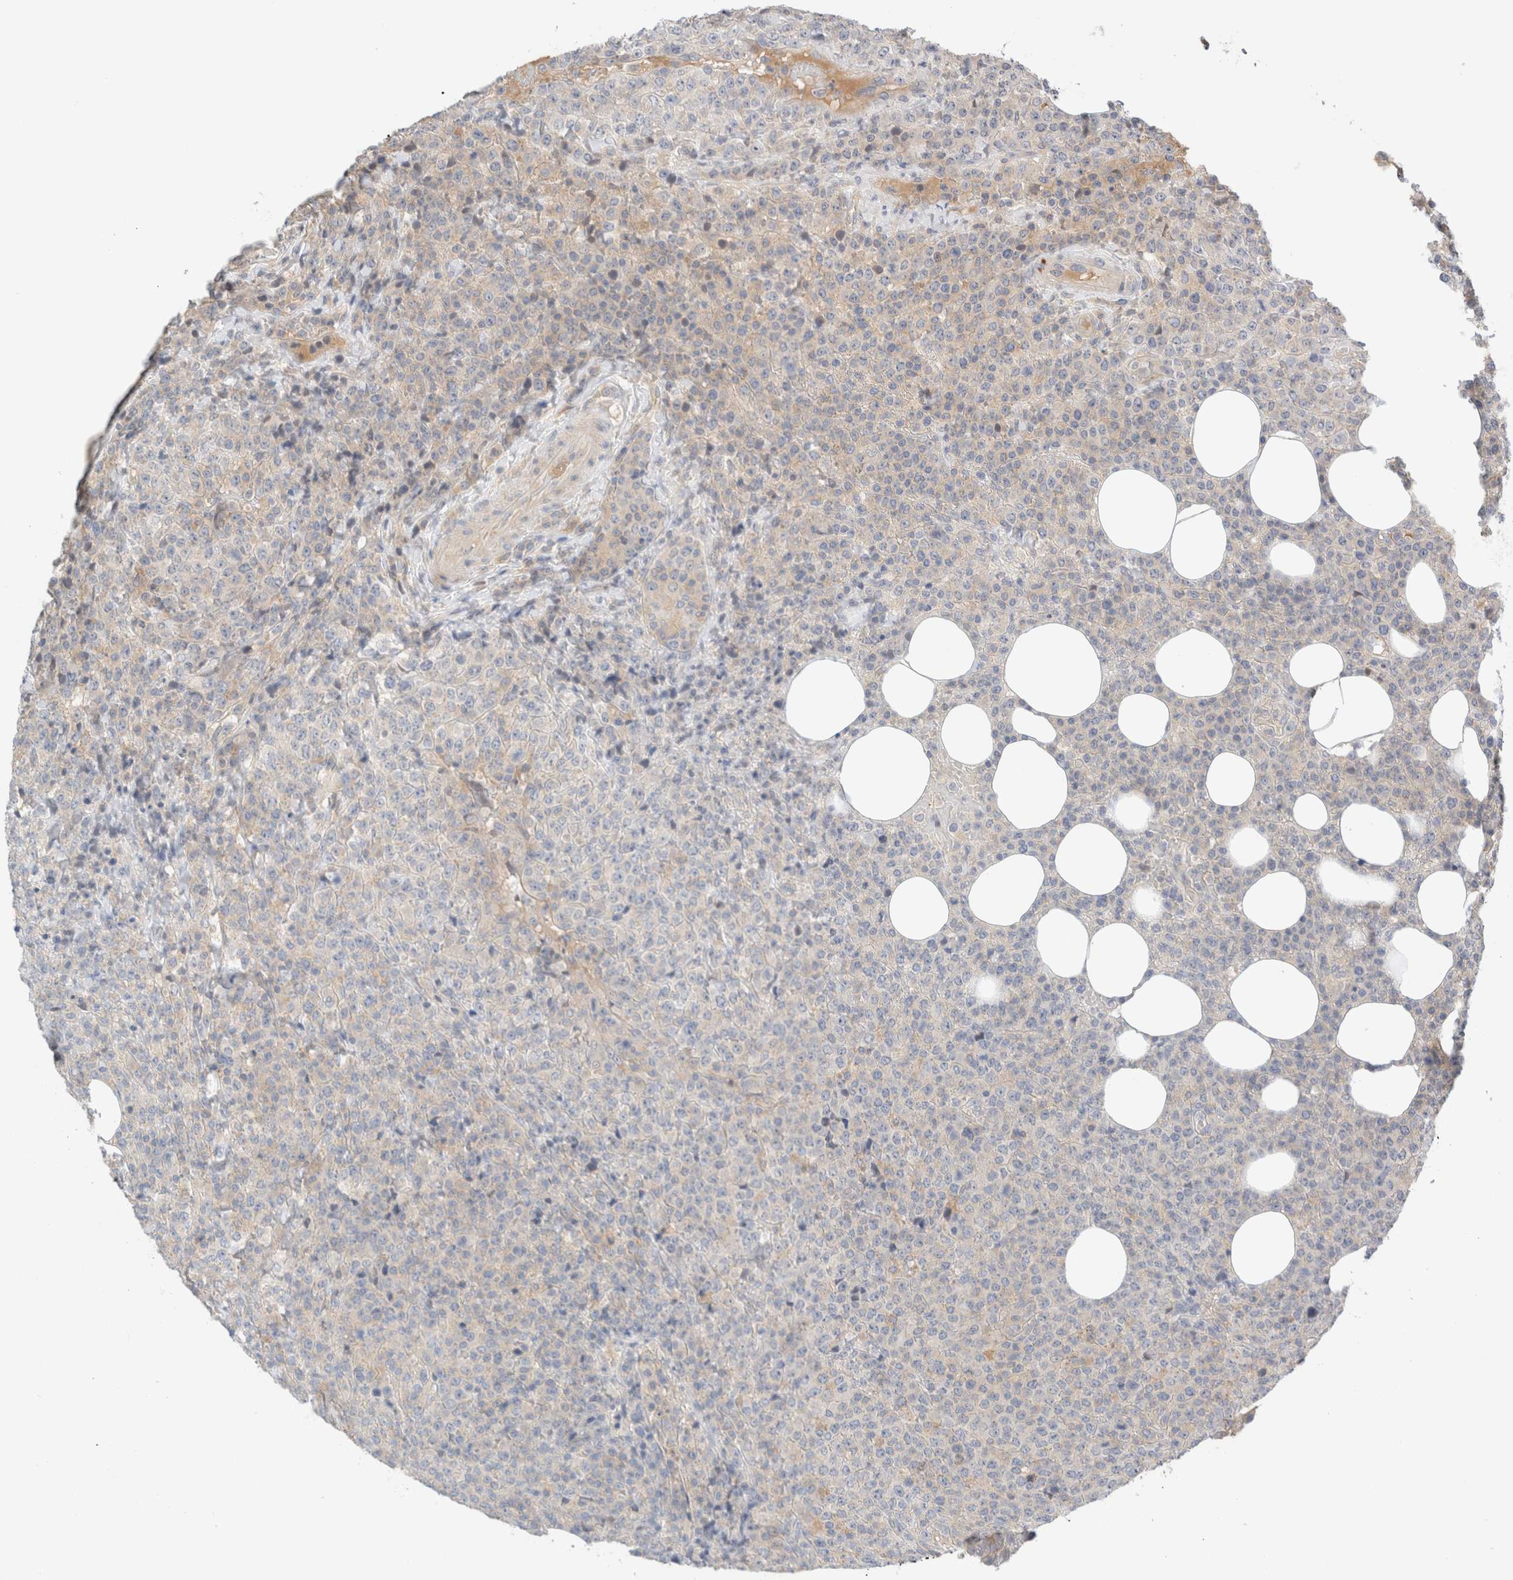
{"staining": {"intensity": "weak", "quantity": "<25%", "location": "cytoplasmic/membranous"}, "tissue": "lymphoma", "cell_type": "Tumor cells", "image_type": "cancer", "snomed": [{"axis": "morphology", "description": "Malignant lymphoma, non-Hodgkin's type, High grade"}, {"axis": "topography", "description": "Lymph node"}], "caption": "Image shows no protein staining in tumor cells of malignant lymphoma, non-Hodgkin's type (high-grade) tissue.", "gene": "SDR16C5", "patient": {"sex": "male", "age": 13}}